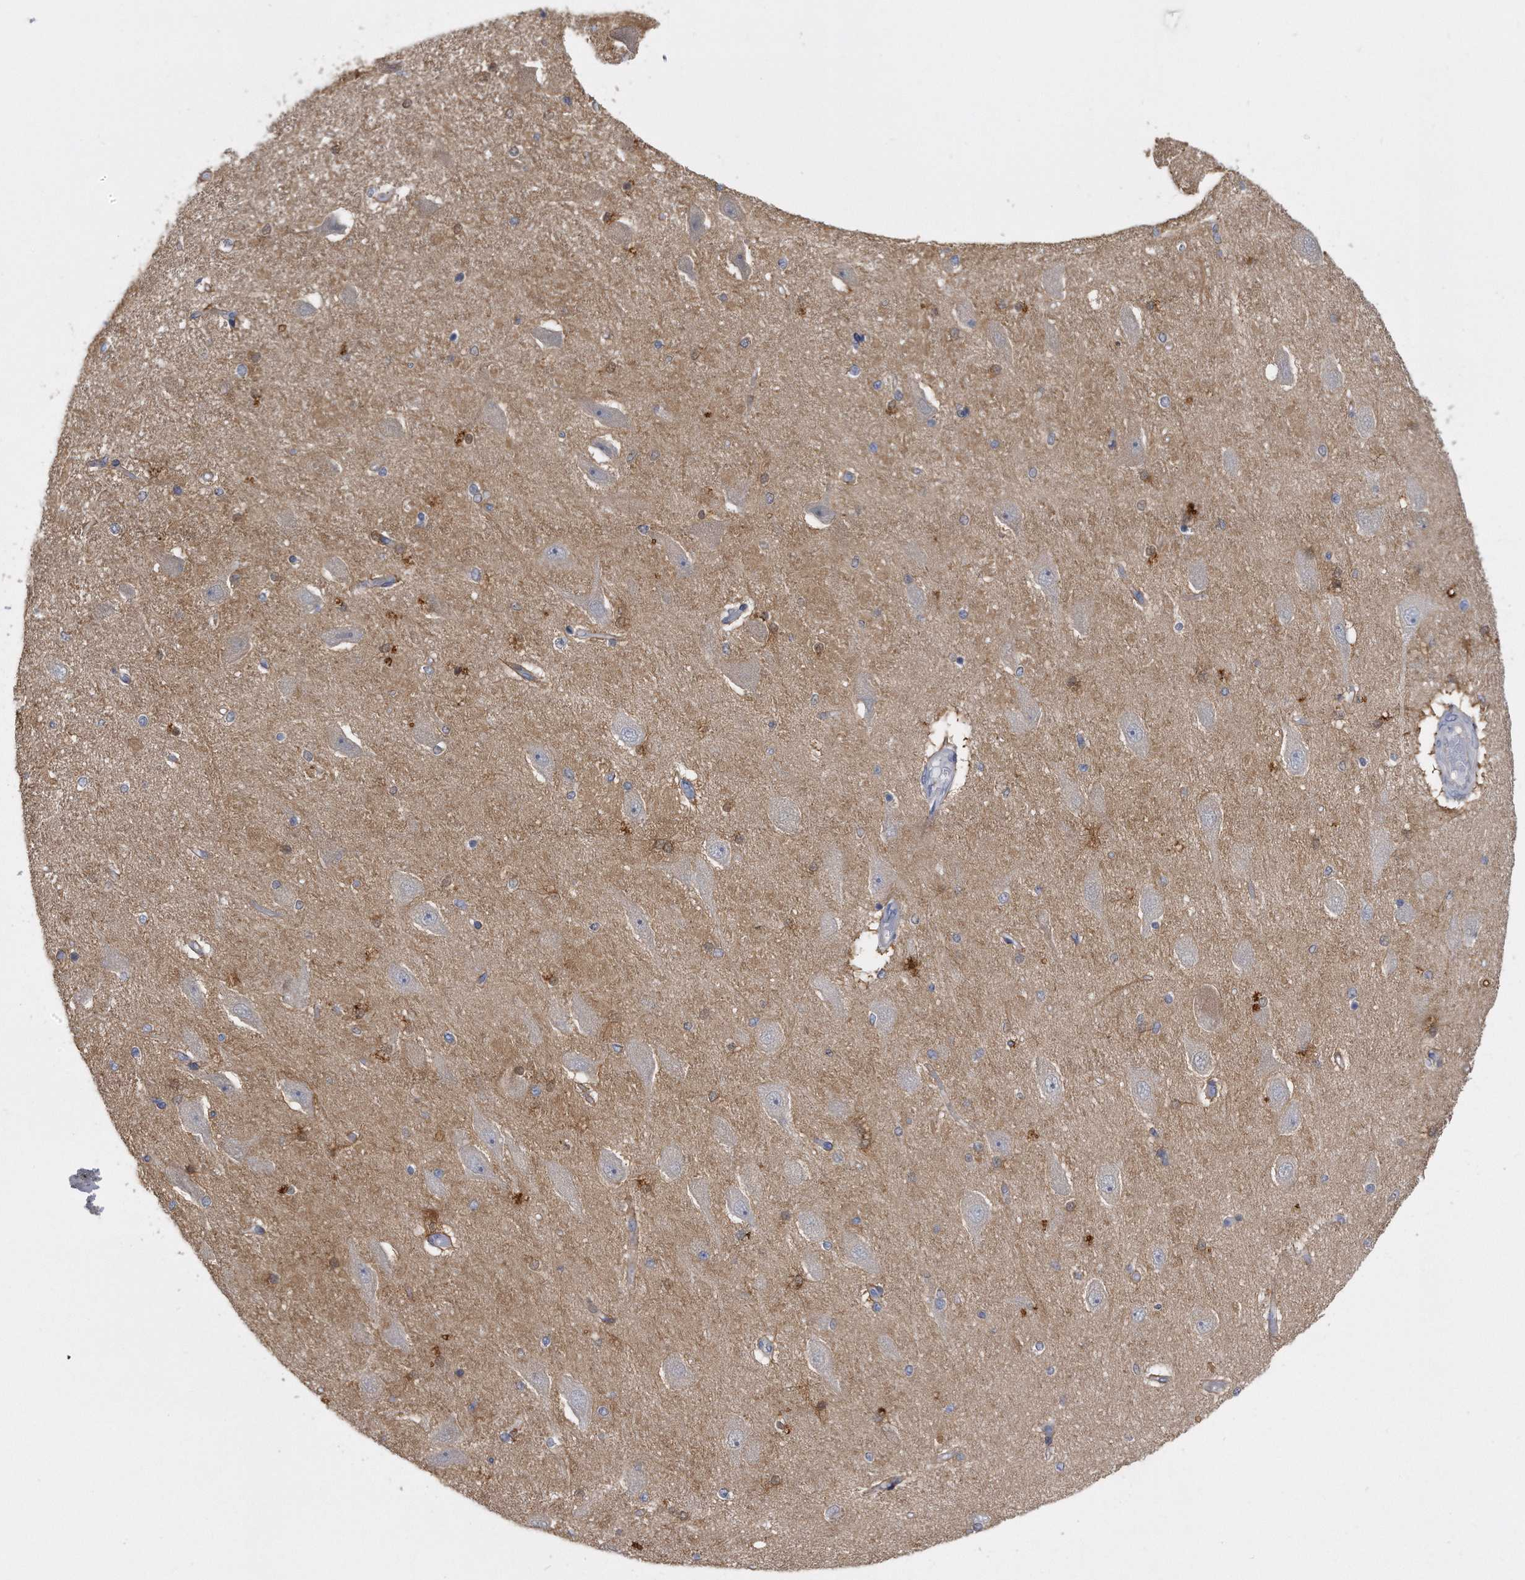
{"staining": {"intensity": "moderate", "quantity": "<25%", "location": "cytoplasmic/membranous"}, "tissue": "hippocampus", "cell_type": "Glial cells", "image_type": "normal", "snomed": [{"axis": "morphology", "description": "Normal tissue, NOS"}, {"axis": "topography", "description": "Hippocampus"}], "caption": "Human hippocampus stained with a protein marker displays moderate staining in glial cells.", "gene": "PYGB", "patient": {"sex": "female", "age": 54}}